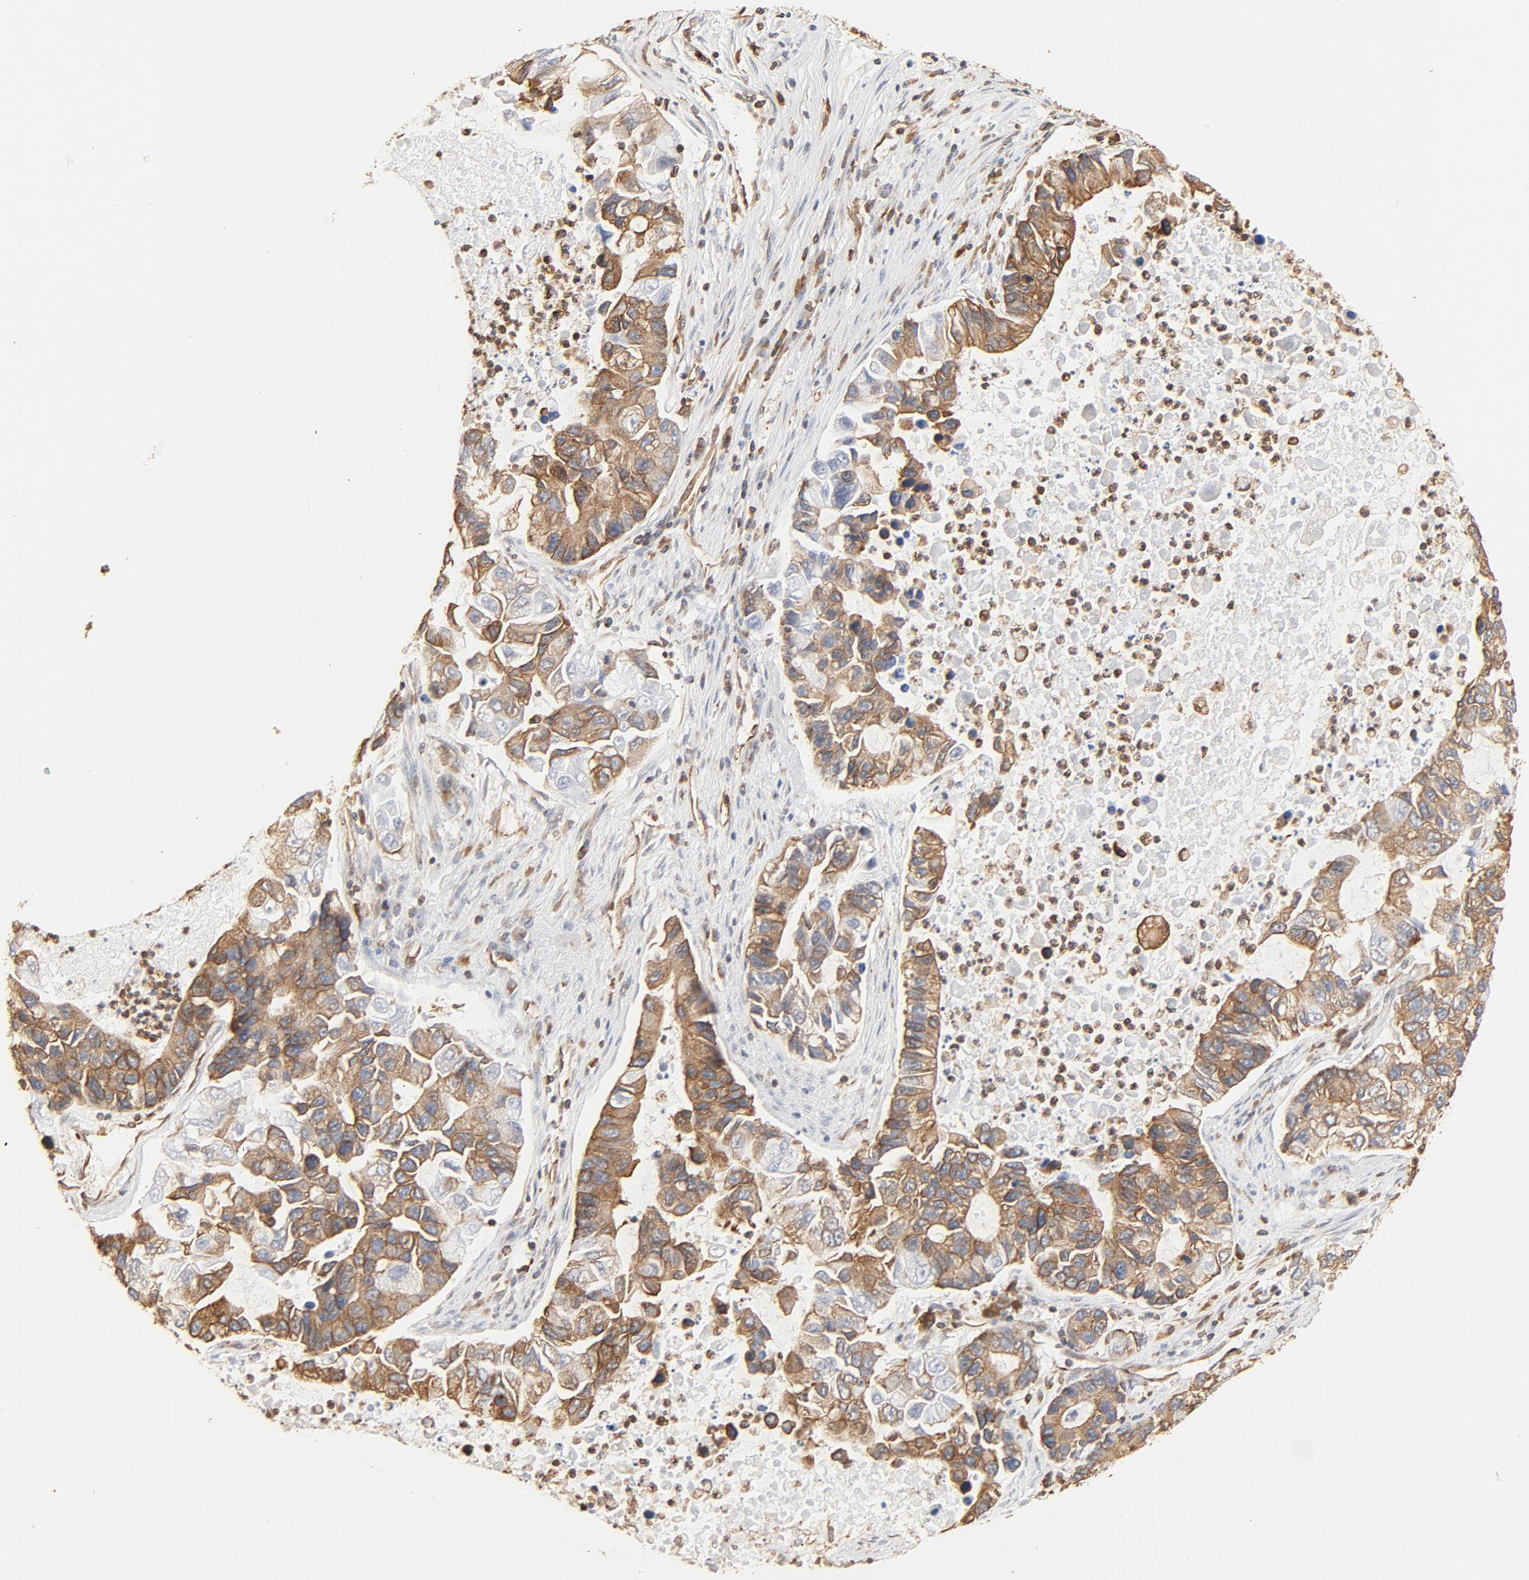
{"staining": {"intensity": "moderate", "quantity": ">75%", "location": "cytoplasmic/membranous"}, "tissue": "lung cancer", "cell_type": "Tumor cells", "image_type": "cancer", "snomed": [{"axis": "morphology", "description": "Adenocarcinoma, NOS"}, {"axis": "topography", "description": "Lung"}], "caption": "This image displays lung cancer stained with IHC to label a protein in brown. The cytoplasmic/membranous of tumor cells show moderate positivity for the protein. Nuclei are counter-stained blue.", "gene": "BCAP31", "patient": {"sex": "female", "age": 51}}